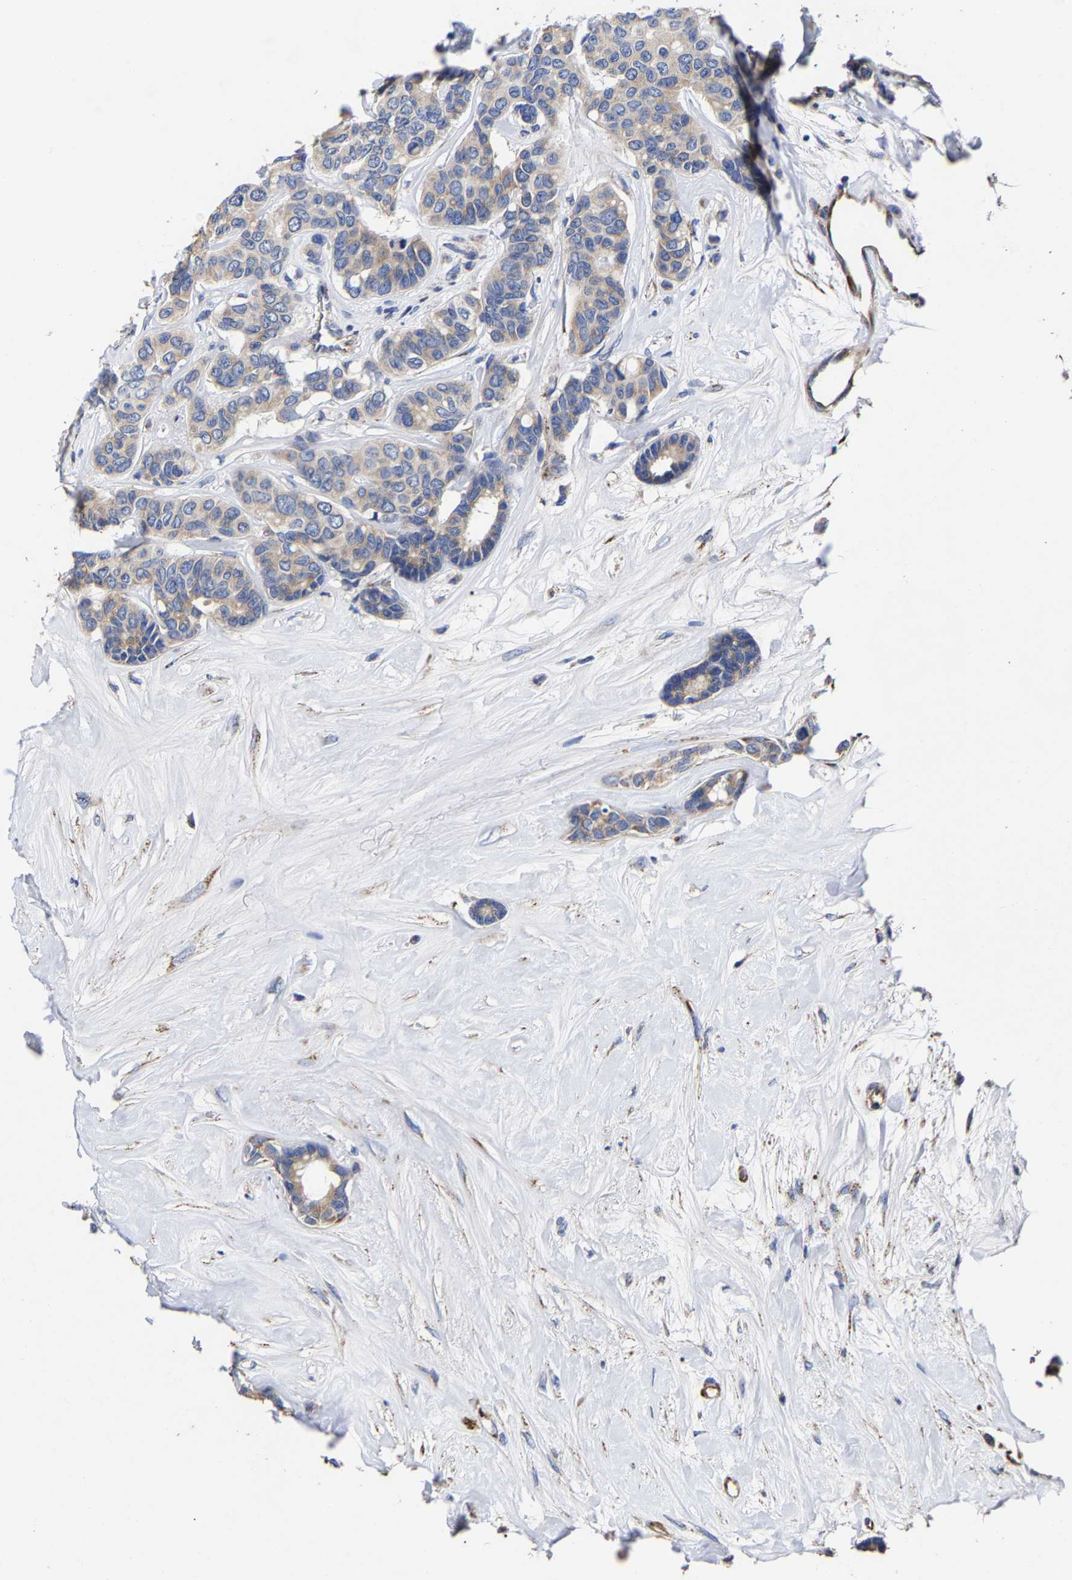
{"staining": {"intensity": "weak", "quantity": "<25%", "location": "cytoplasmic/membranous"}, "tissue": "breast cancer", "cell_type": "Tumor cells", "image_type": "cancer", "snomed": [{"axis": "morphology", "description": "Duct carcinoma"}, {"axis": "topography", "description": "Breast"}], "caption": "Infiltrating ductal carcinoma (breast) stained for a protein using immunohistochemistry (IHC) displays no expression tumor cells.", "gene": "AASS", "patient": {"sex": "female", "age": 87}}